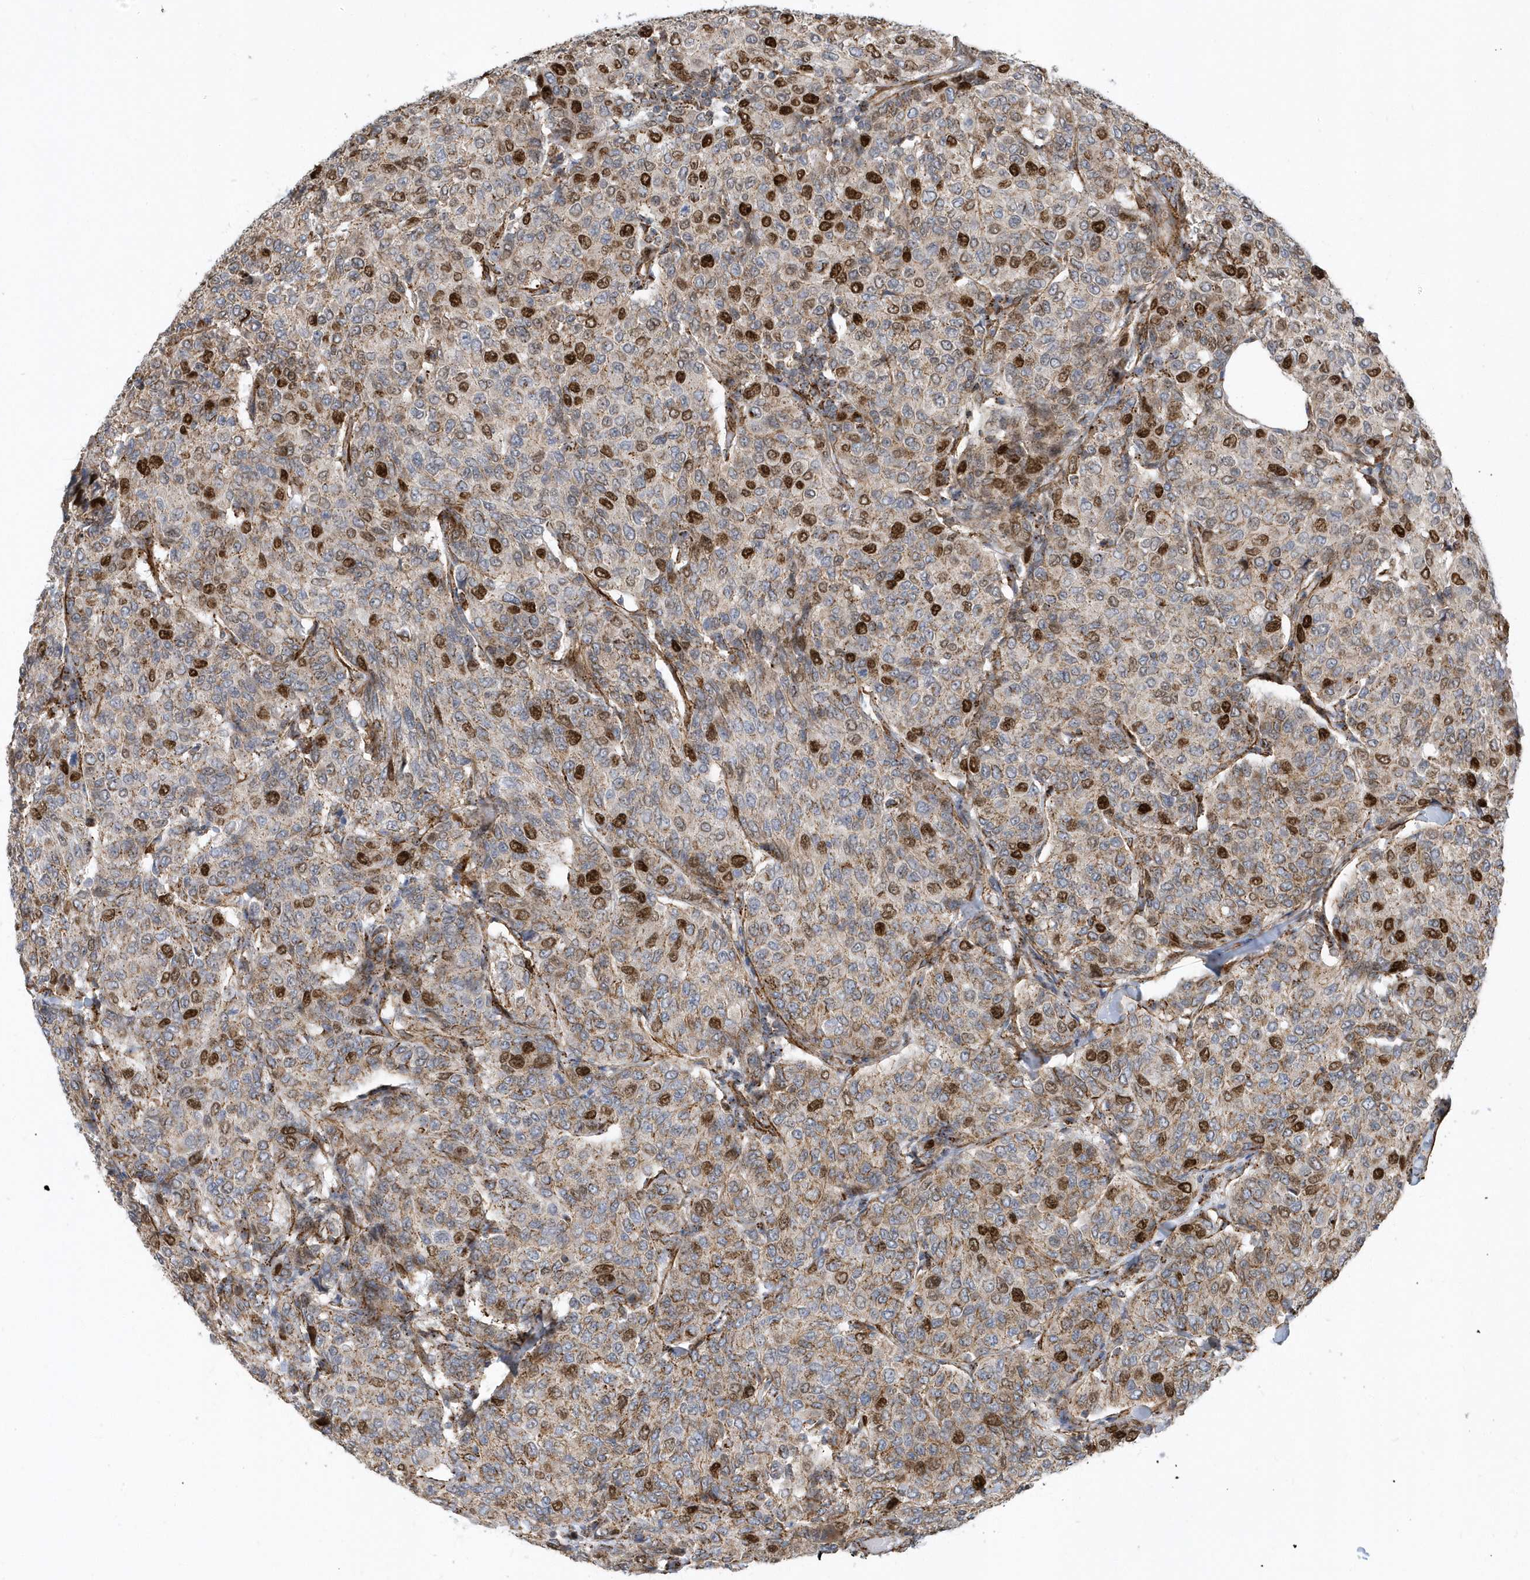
{"staining": {"intensity": "strong", "quantity": "25%-75%", "location": "cytoplasmic/membranous,nuclear"}, "tissue": "breast cancer", "cell_type": "Tumor cells", "image_type": "cancer", "snomed": [{"axis": "morphology", "description": "Duct carcinoma"}, {"axis": "topography", "description": "Breast"}], "caption": "This histopathology image exhibits immunohistochemistry (IHC) staining of human infiltrating ductal carcinoma (breast), with high strong cytoplasmic/membranous and nuclear positivity in approximately 25%-75% of tumor cells.", "gene": "HRH4", "patient": {"sex": "female", "age": 55}}